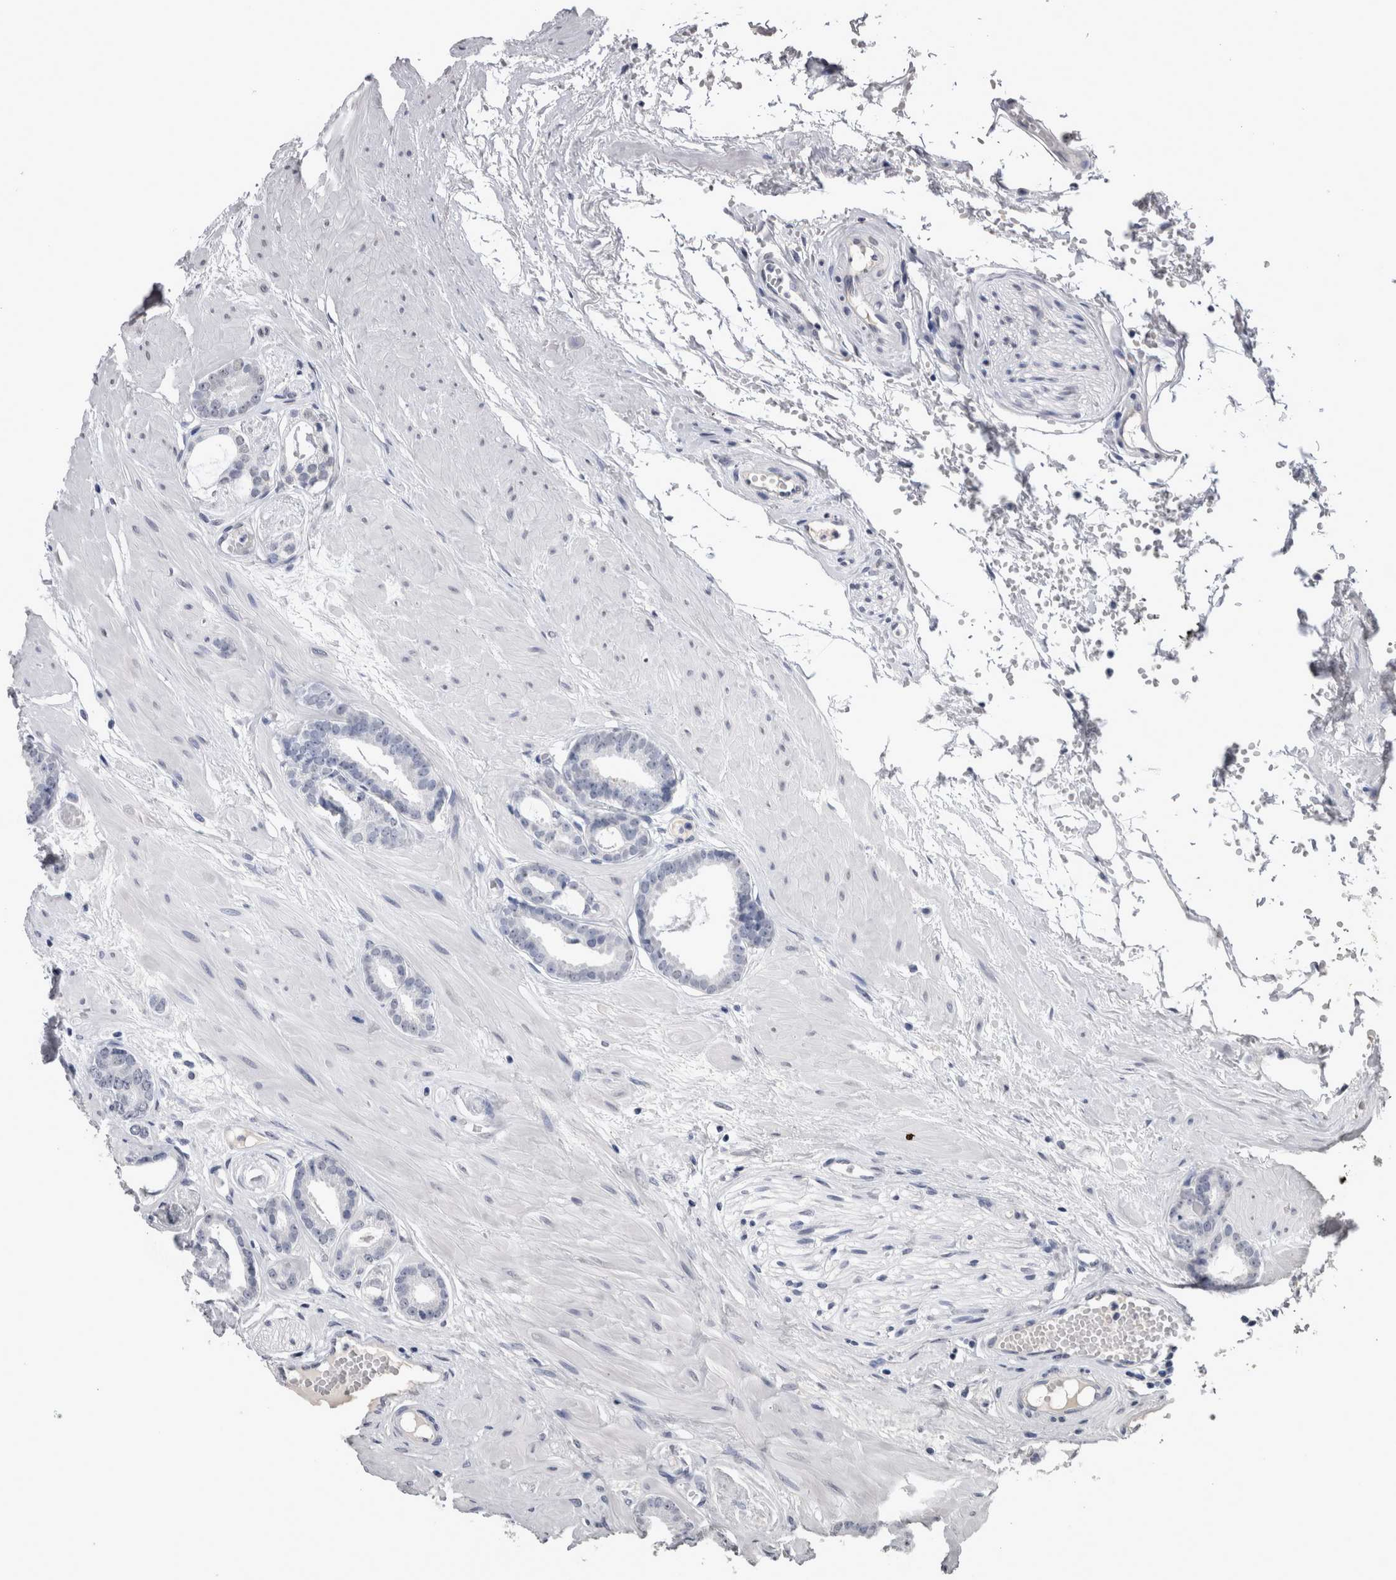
{"staining": {"intensity": "negative", "quantity": "none", "location": "none"}, "tissue": "prostate cancer", "cell_type": "Tumor cells", "image_type": "cancer", "snomed": [{"axis": "morphology", "description": "Adenocarcinoma, Low grade"}, {"axis": "topography", "description": "Prostate"}], "caption": "This histopathology image is of prostate cancer (adenocarcinoma (low-grade)) stained with immunohistochemistry to label a protein in brown with the nuclei are counter-stained blue. There is no staining in tumor cells. (Brightfield microscopy of DAB immunohistochemistry (IHC) at high magnification).", "gene": "PAX5", "patient": {"sex": "male", "age": 53}}